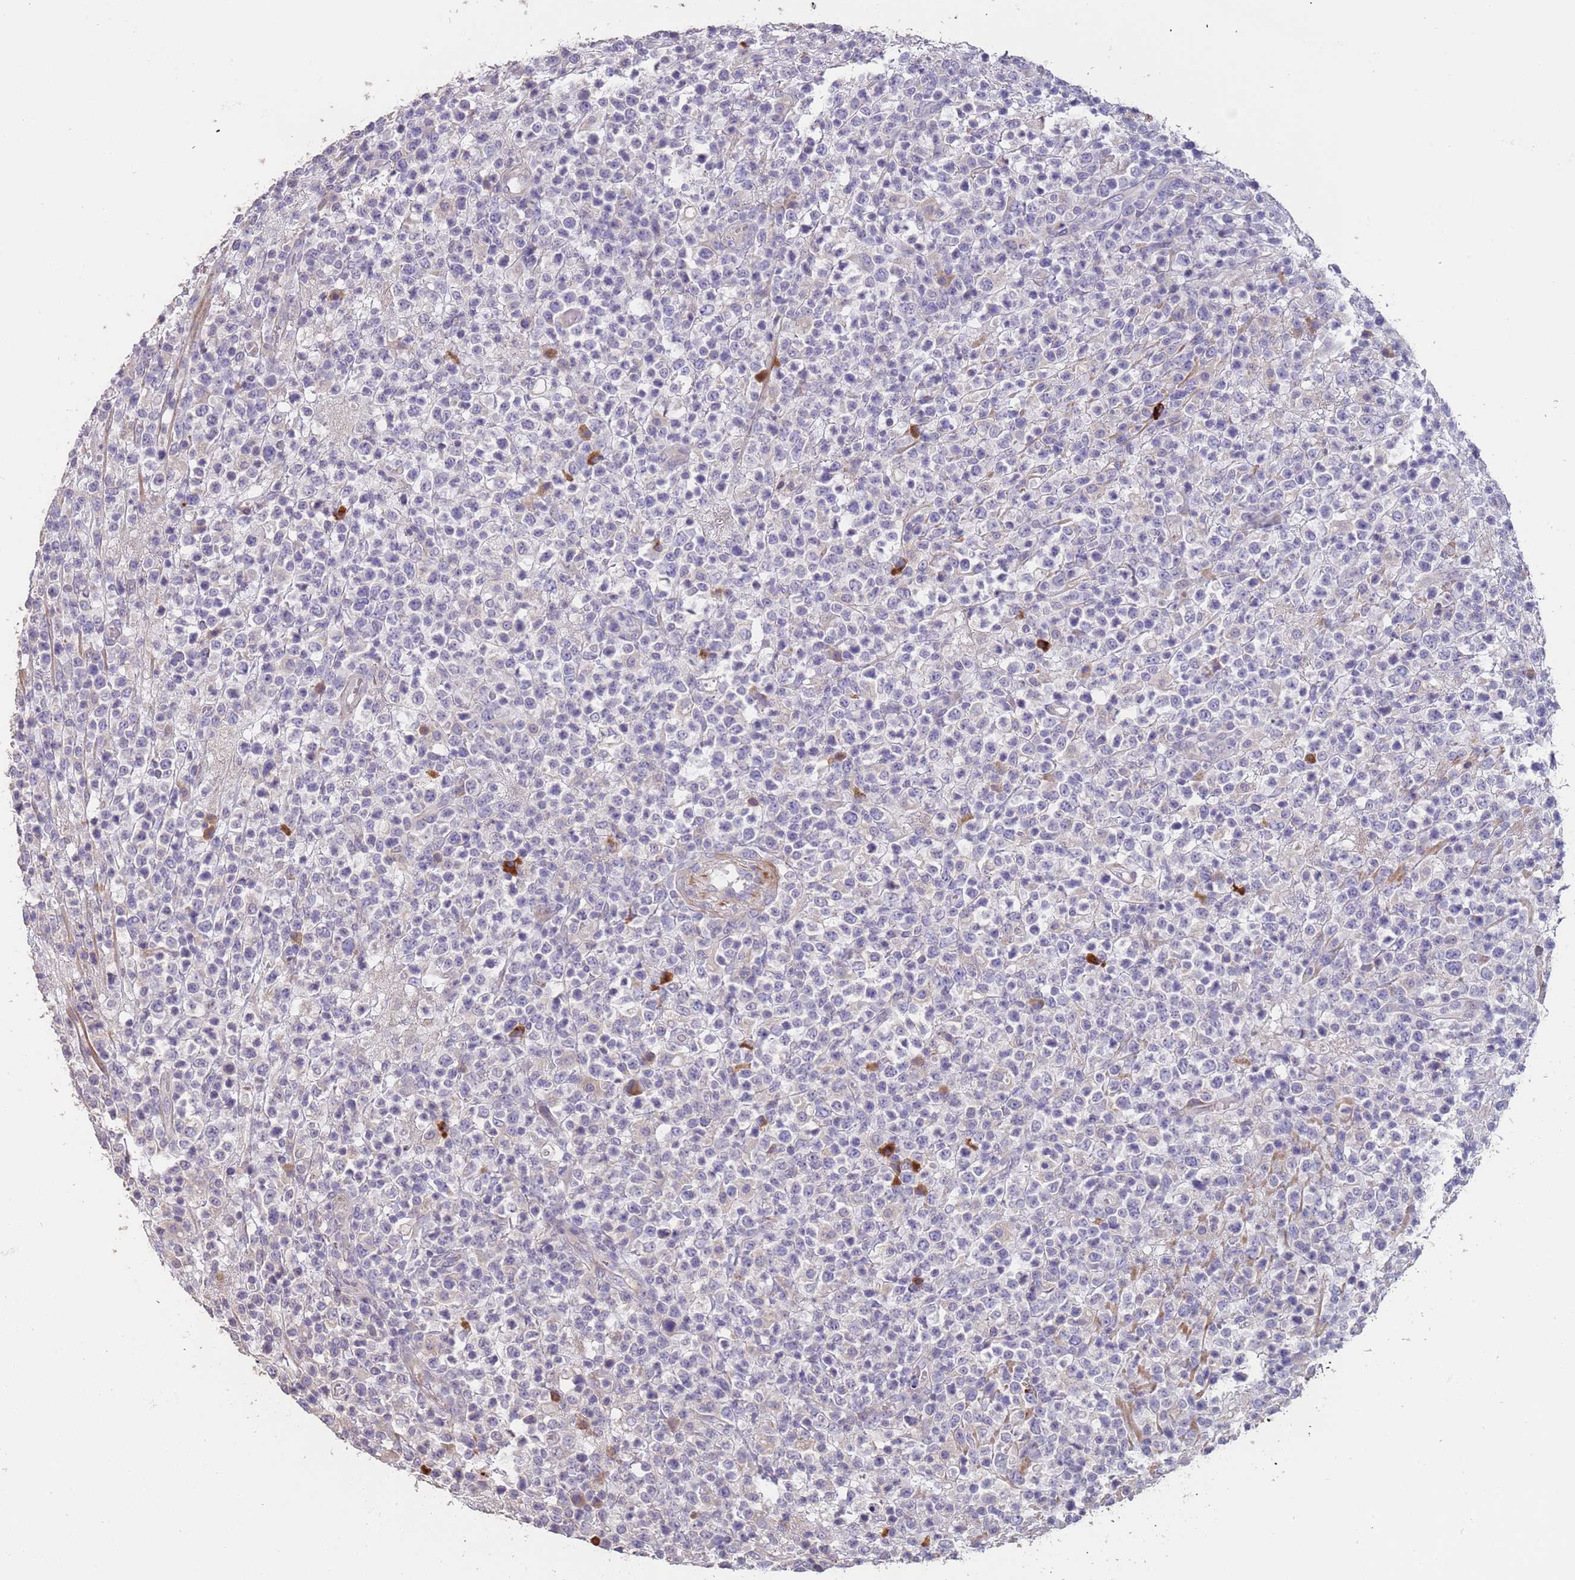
{"staining": {"intensity": "negative", "quantity": "none", "location": "none"}, "tissue": "lymphoma", "cell_type": "Tumor cells", "image_type": "cancer", "snomed": [{"axis": "morphology", "description": "Malignant lymphoma, non-Hodgkin's type, High grade"}, {"axis": "topography", "description": "Colon"}], "caption": "Immunohistochemistry (IHC) of lymphoma exhibits no staining in tumor cells.", "gene": "SUSD1", "patient": {"sex": "female", "age": 53}}